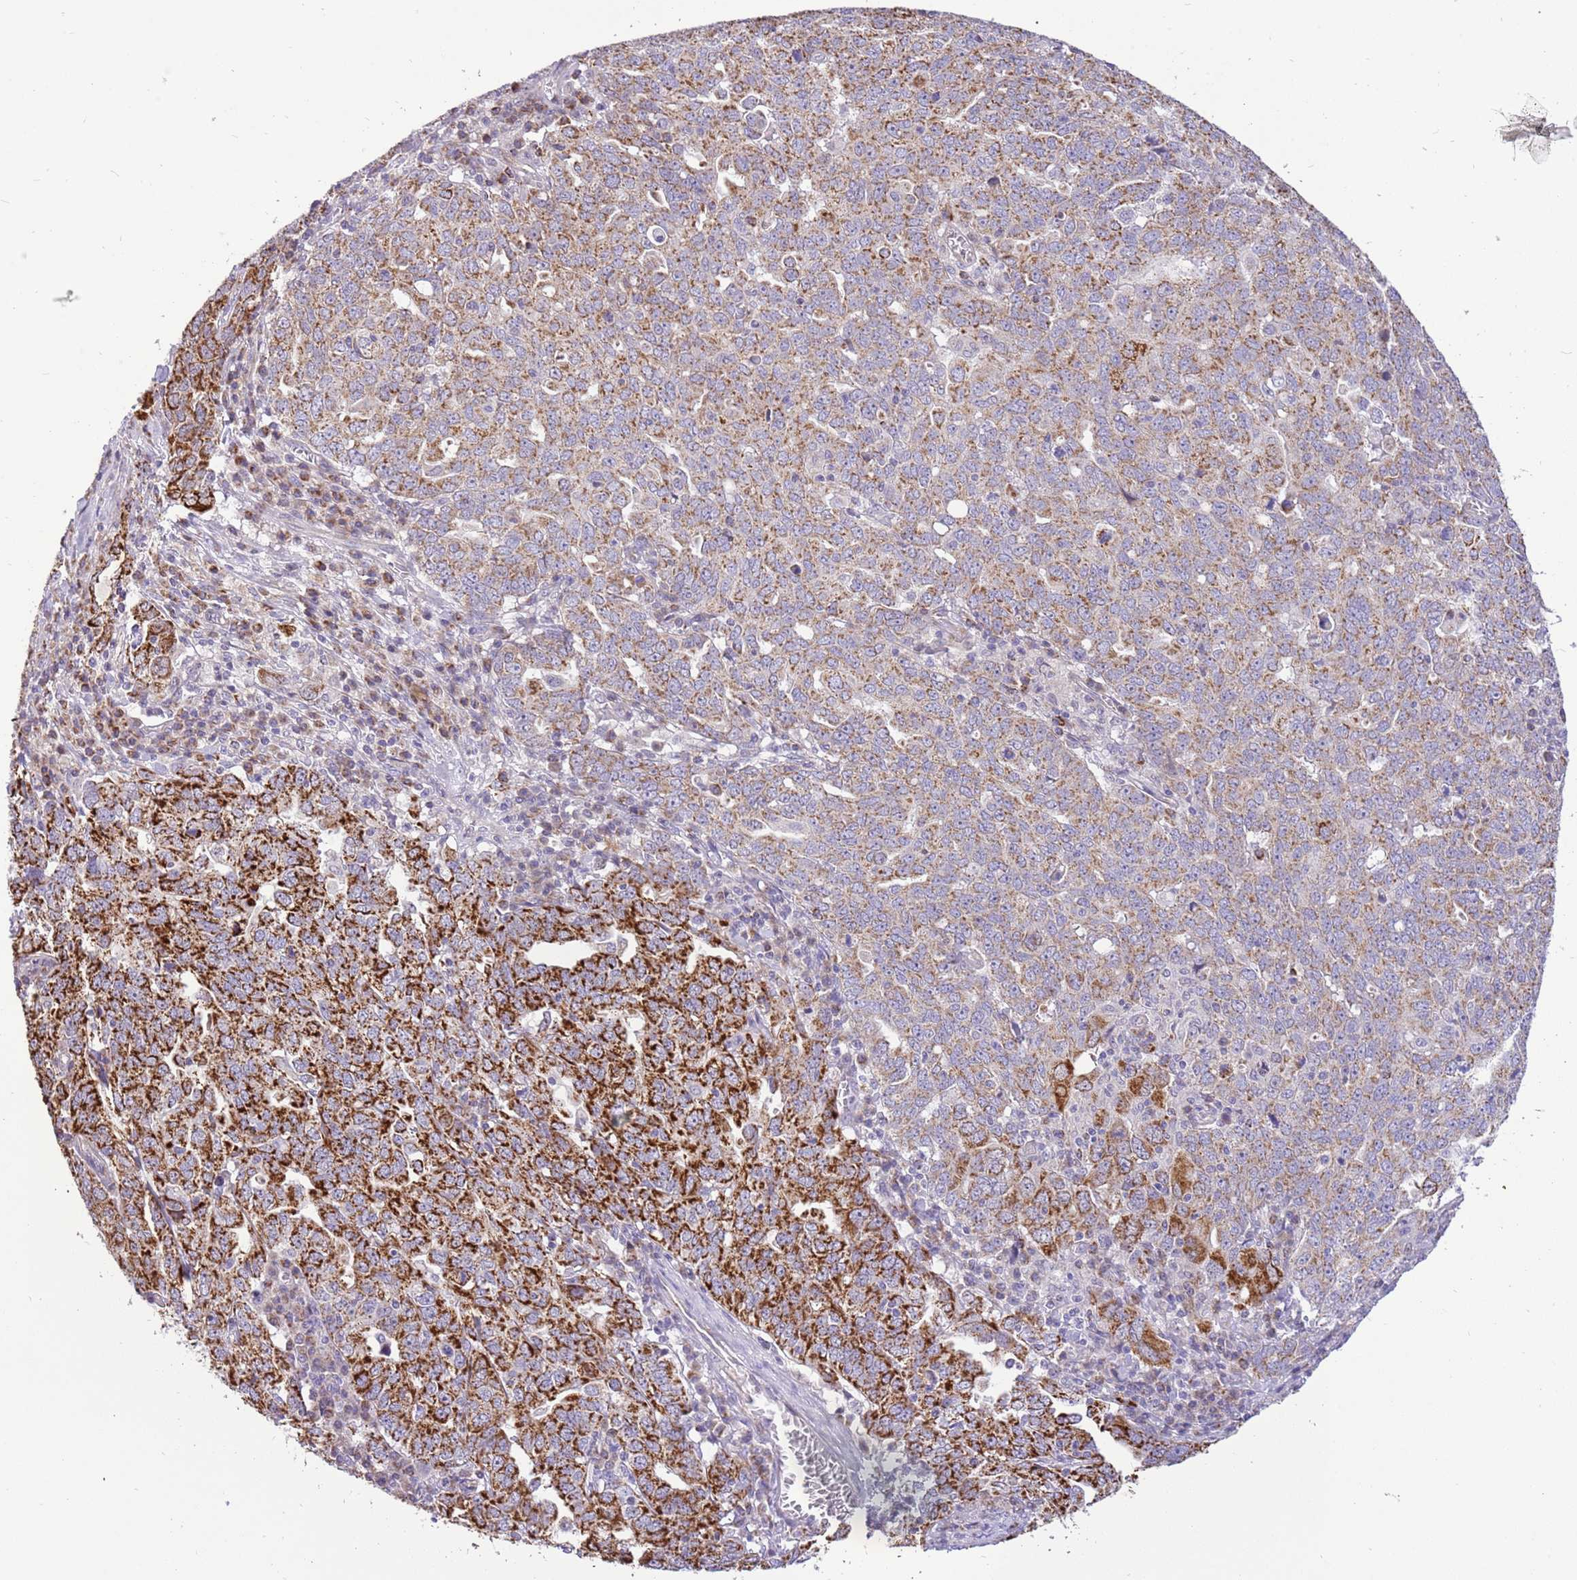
{"staining": {"intensity": "strong", "quantity": "25%-75%", "location": "cytoplasmic/membranous"}, "tissue": "ovarian cancer", "cell_type": "Tumor cells", "image_type": "cancer", "snomed": [{"axis": "morphology", "description": "Carcinoma, endometroid"}, {"axis": "topography", "description": "Ovary"}], "caption": "A photomicrograph of endometroid carcinoma (ovarian) stained for a protein exhibits strong cytoplasmic/membranous brown staining in tumor cells. (Stains: DAB in brown, nuclei in blue, Microscopy: brightfield microscopy at high magnification).", "gene": "COX17", "patient": {"sex": "female", "age": 62}}